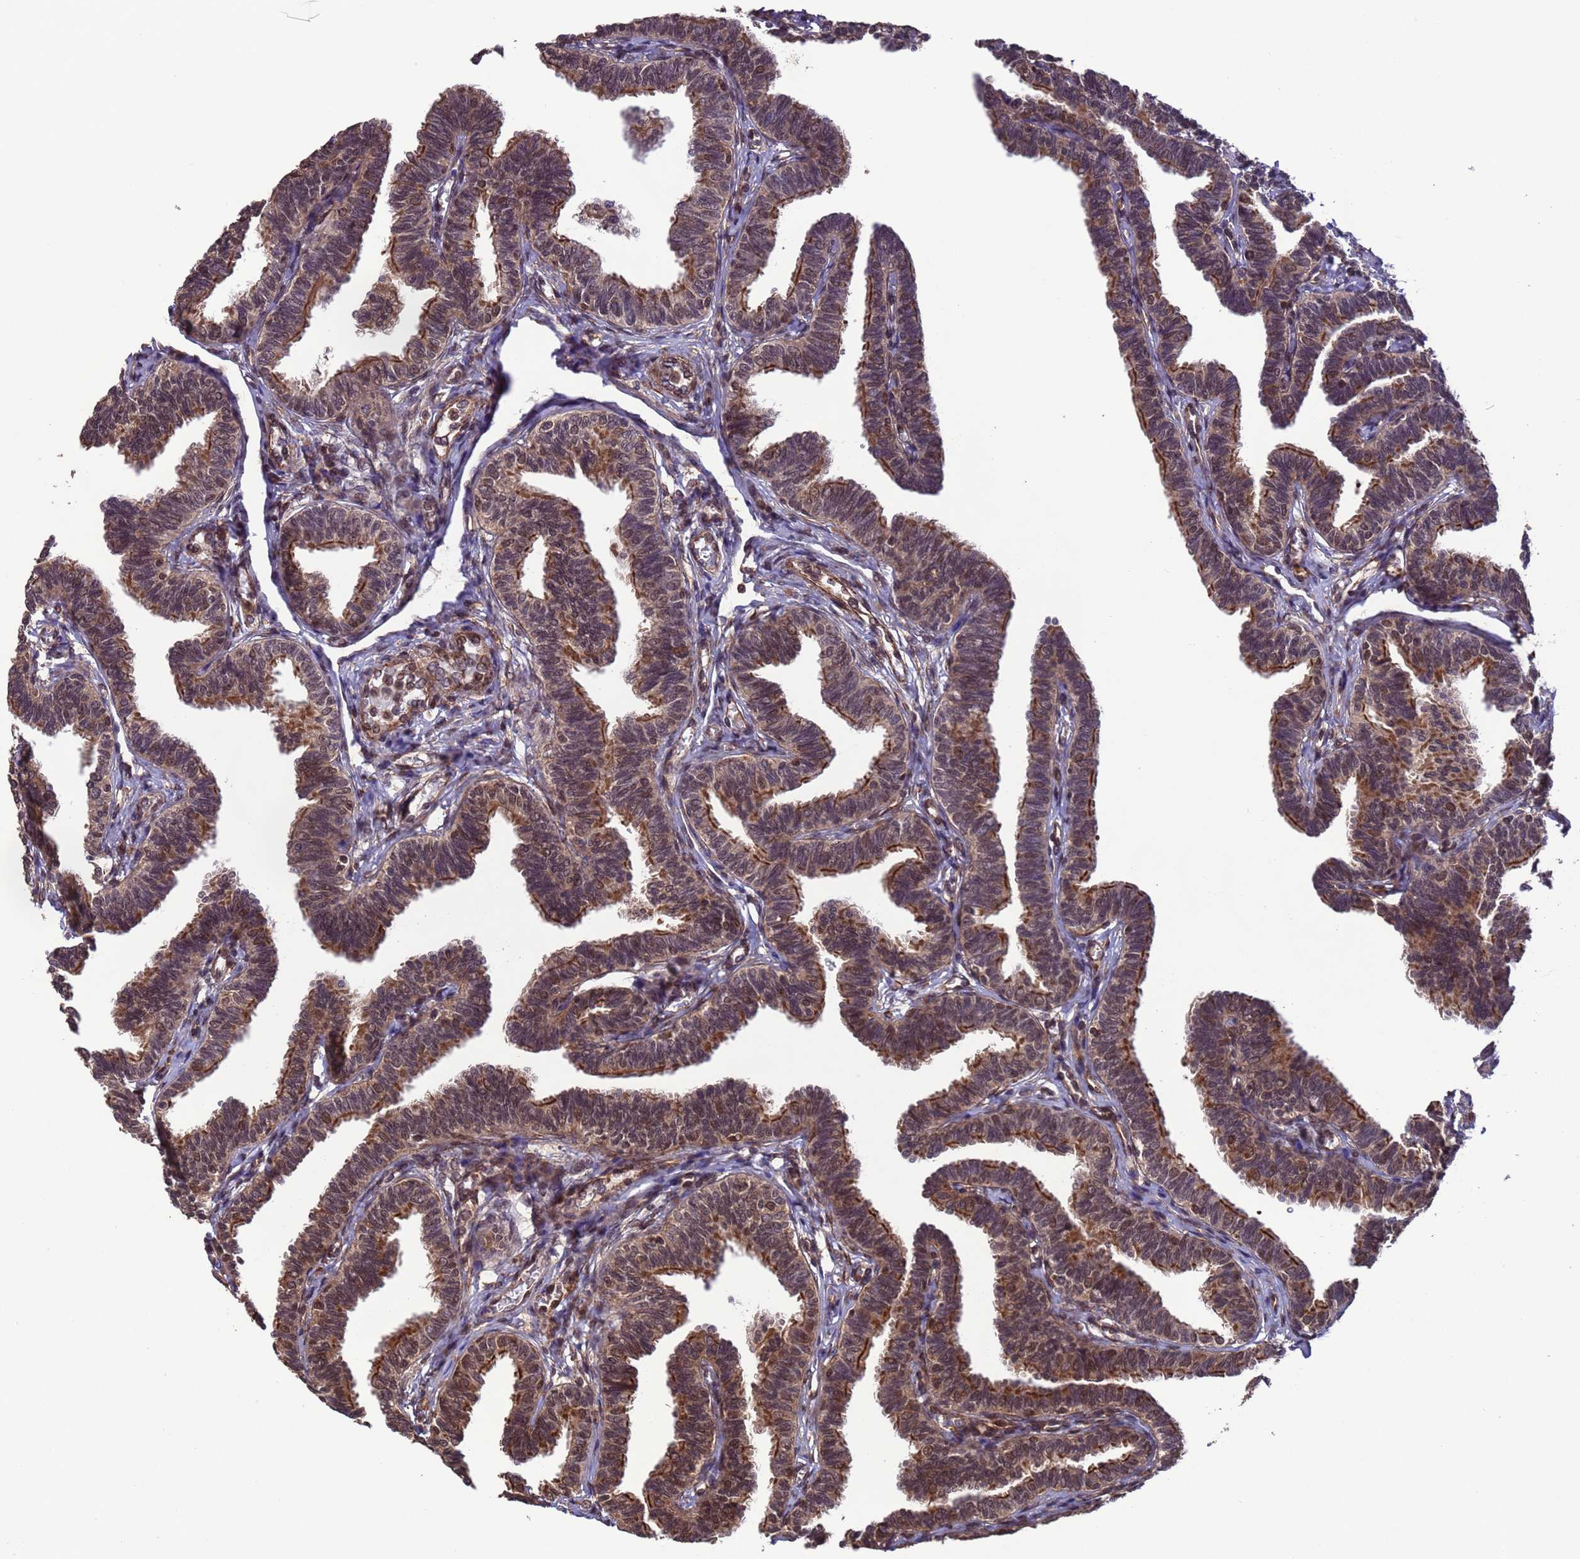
{"staining": {"intensity": "moderate", "quantity": ">75%", "location": "cytoplasmic/membranous,nuclear"}, "tissue": "fallopian tube", "cell_type": "Glandular cells", "image_type": "normal", "snomed": [{"axis": "morphology", "description": "Normal tissue, NOS"}, {"axis": "topography", "description": "Fallopian tube"}, {"axis": "topography", "description": "Ovary"}], "caption": "Immunohistochemistry (IHC) of unremarkable human fallopian tube exhibits medium levels of moderate cytoplasmic/membranous,nuclear expression in about >75% of glandular cells. The staining was performed using DAB (3,3'-diaminobenzidine) to visualize the protein expression in brown, while the nuclei were stained in blue with hematoxylin (Magnification: 20x).", "gene": "VSTM4", "patient": {"sex": "female", "age": 23}}